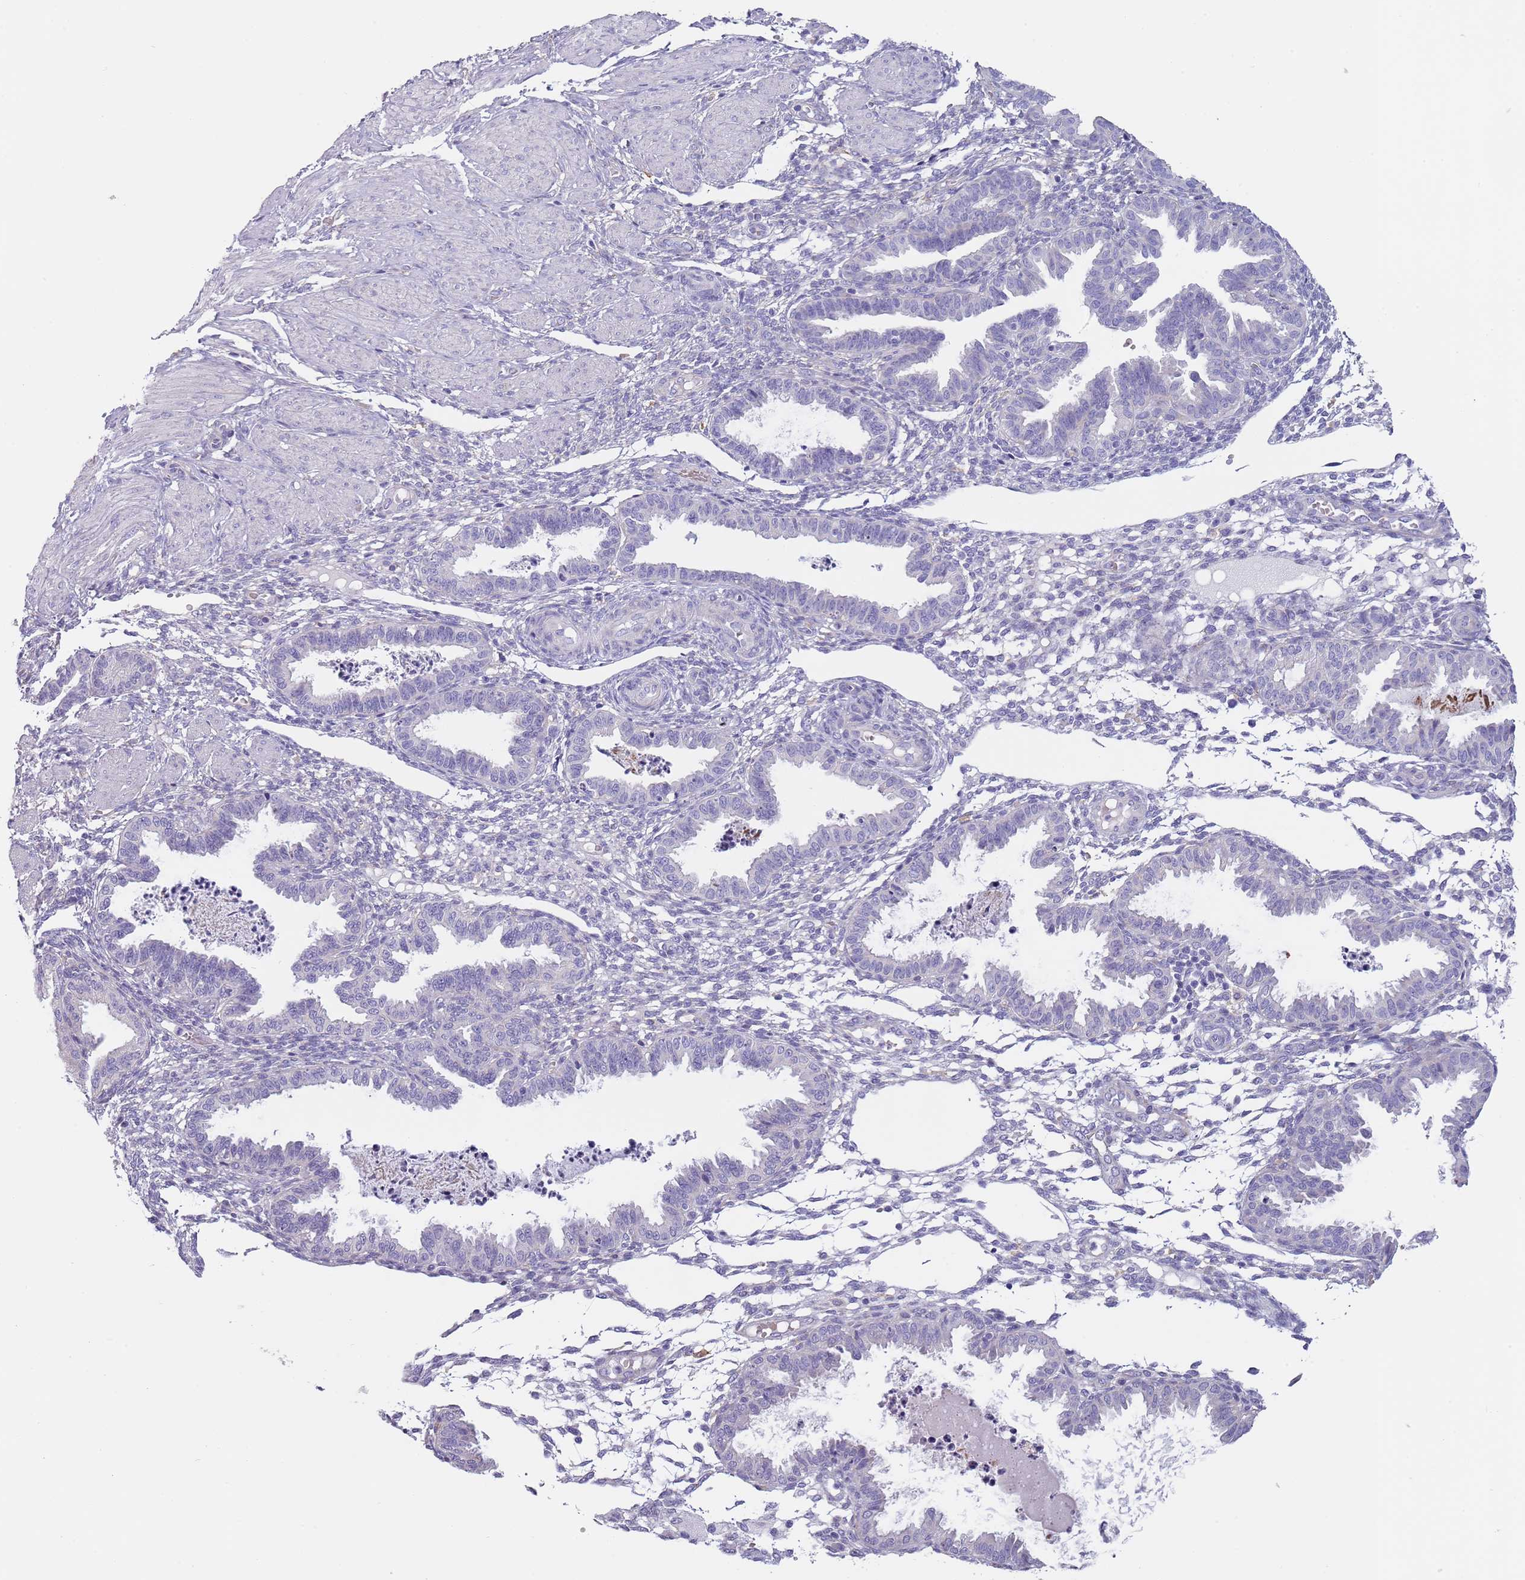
{"staining": {"intensity": "negative", "quantity": "none", "location": "none"}, "tissue": "endometrium", "cell_type": "Cells in endometrial stroma", "image_type": "normal", "snomed": [{"axis": "morphology", "description": "Normal tissue, NOS"}, {"axis": "topography", "description": "Endometrium"}], "caption": "Cells in endometrial stroma are negative for protein expression in benign human endometrium. Nuclei are stained in blue.", "gene": "MAN1C1", "patient": {"sex": "female", "age": 33}}